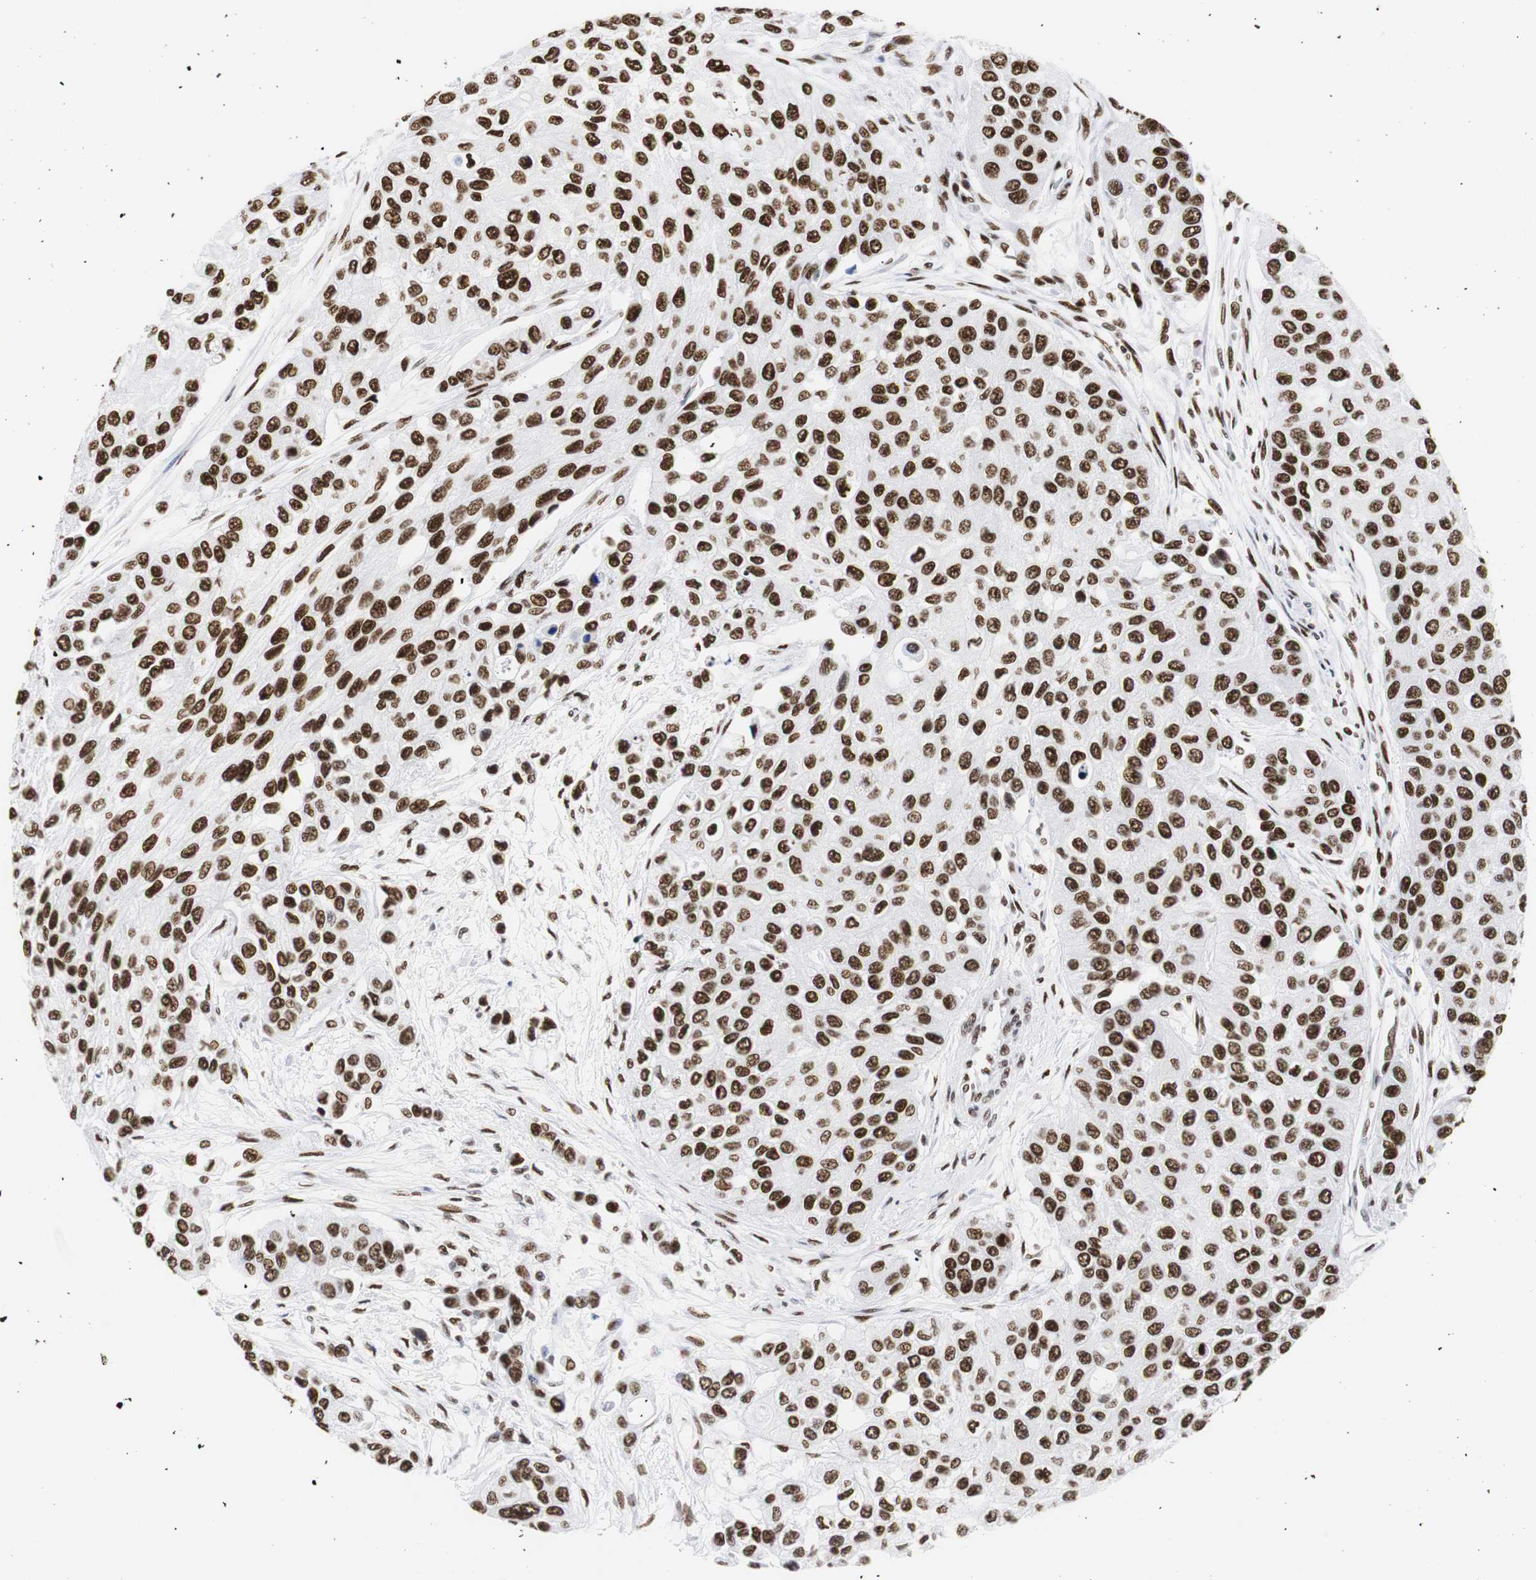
{"staining": {"intensity": "strong", "quantity": ">75%", "location": "nuclear"}, "tissue": "urothelial cancer", "cell_type": "Tumor cells", "image_type": "cancer", "snomed": [{"axis": "morphology", "description": "Urothelial carcinoma, High grade"}, {"axis": "topography", "description": "Urinary bladder"}], "caption": "The image exhibits immunohistochemical staining of urothelial carcinoma (high-grade). There is strong nuclear expression is appreciated in approximately >75% of tumor cells. The staining was performed using DAB, with brown indicating positive protein expression. Nuclei are stained blue with hematoxylin.", "gene": "HNRNPH2", "patient": {"sex": "female", "age": 56}}